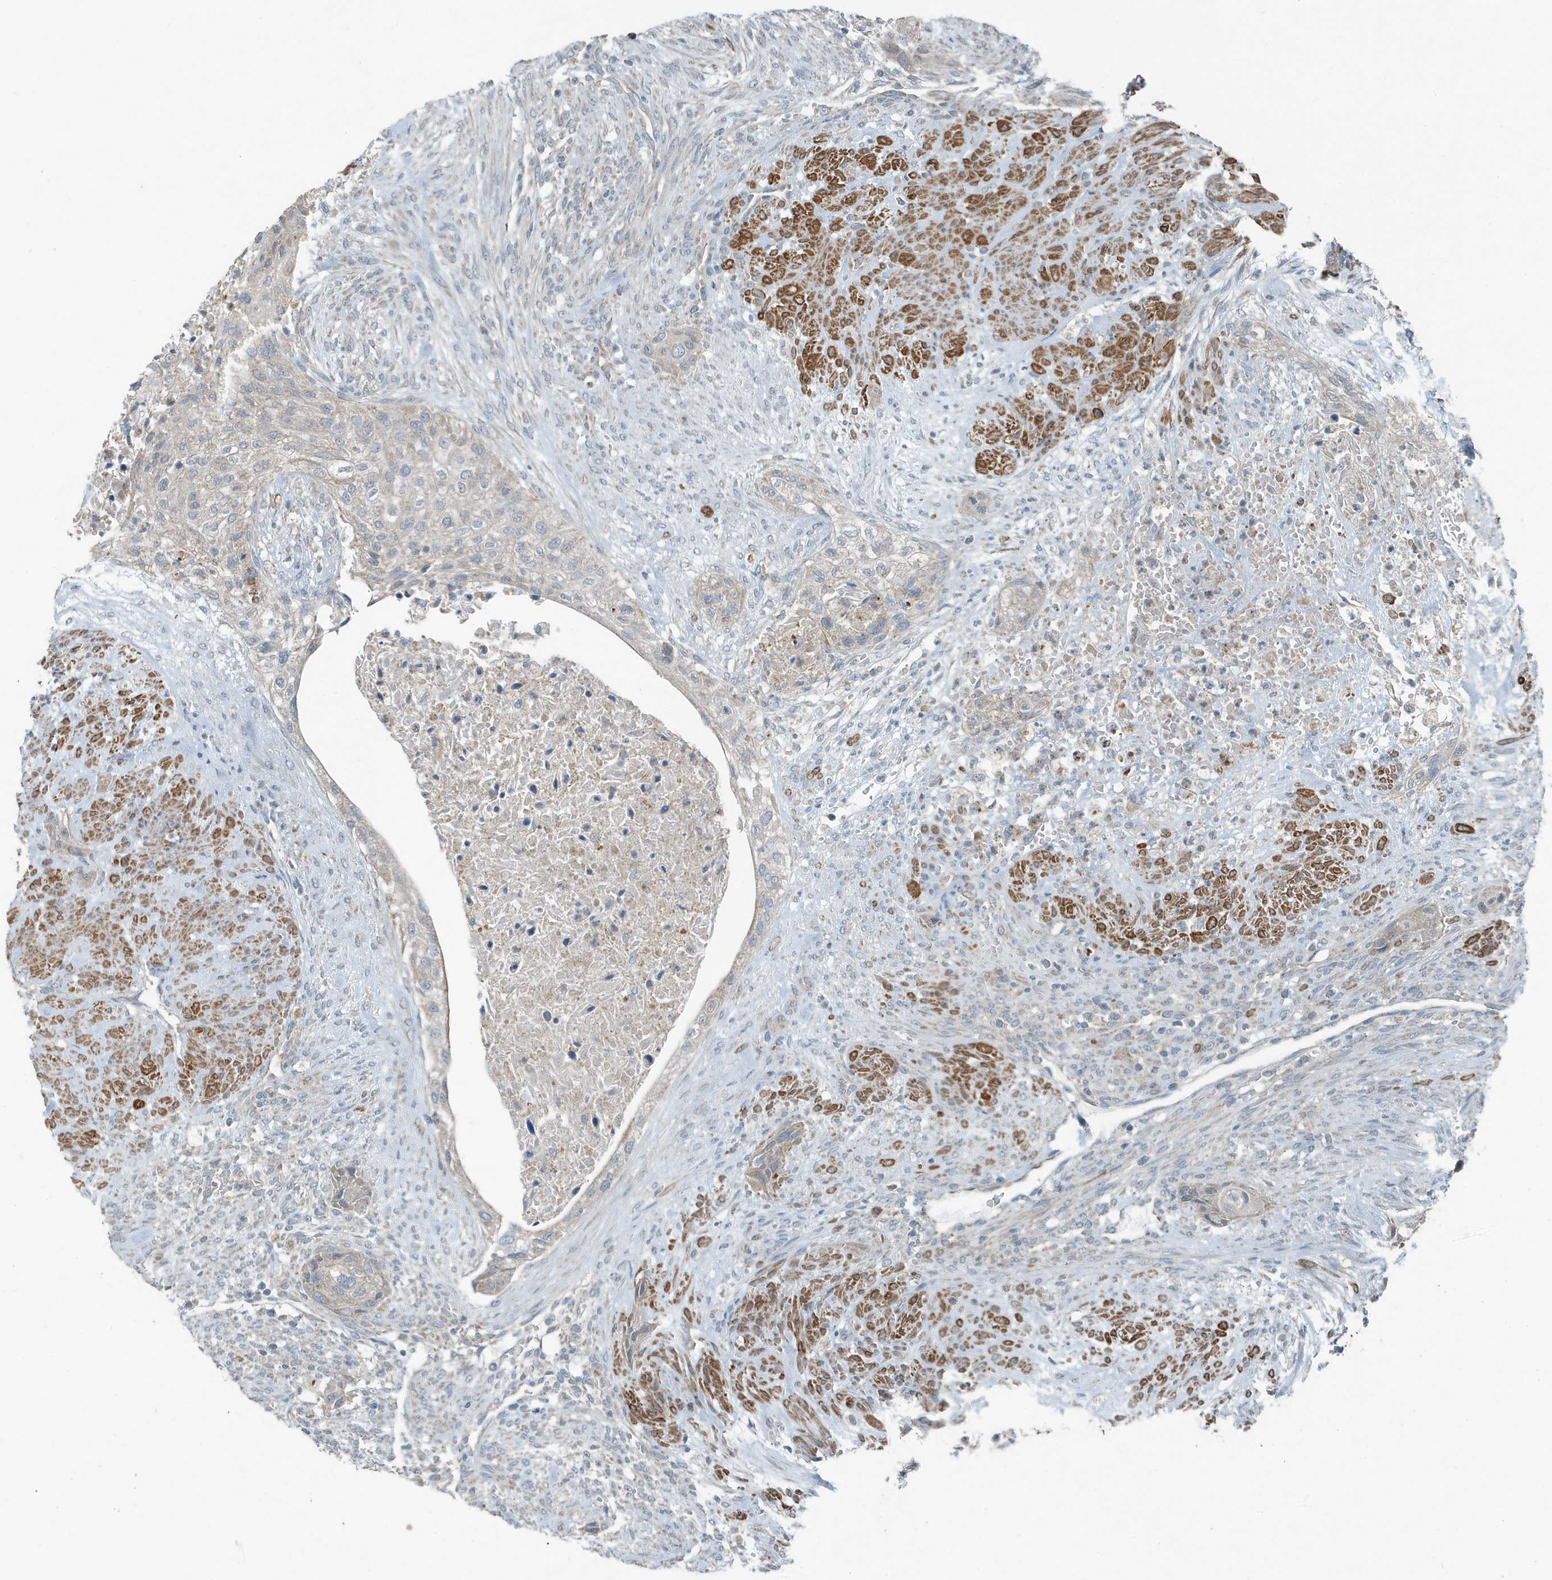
{"staining": {"intensity": "negative", "quantity": "none", "location": "none"}, "tissue": "urothelial cancer", "cell_type": "Tumor cells", "image_type": "cancer", "snomed": [{"axis": "morphology", "description": "Urothelial carcinoma, High grade"}, {"axis": "topography", "description": "Urinary bladder"}], "caption": "This is an immunohistochemistry (IHC) photomicrograph of human urothelial cancer. There is no staining in tumor cells.", "gene": "MT-CYB", "patient": {"sex": "male", "age": 35}}